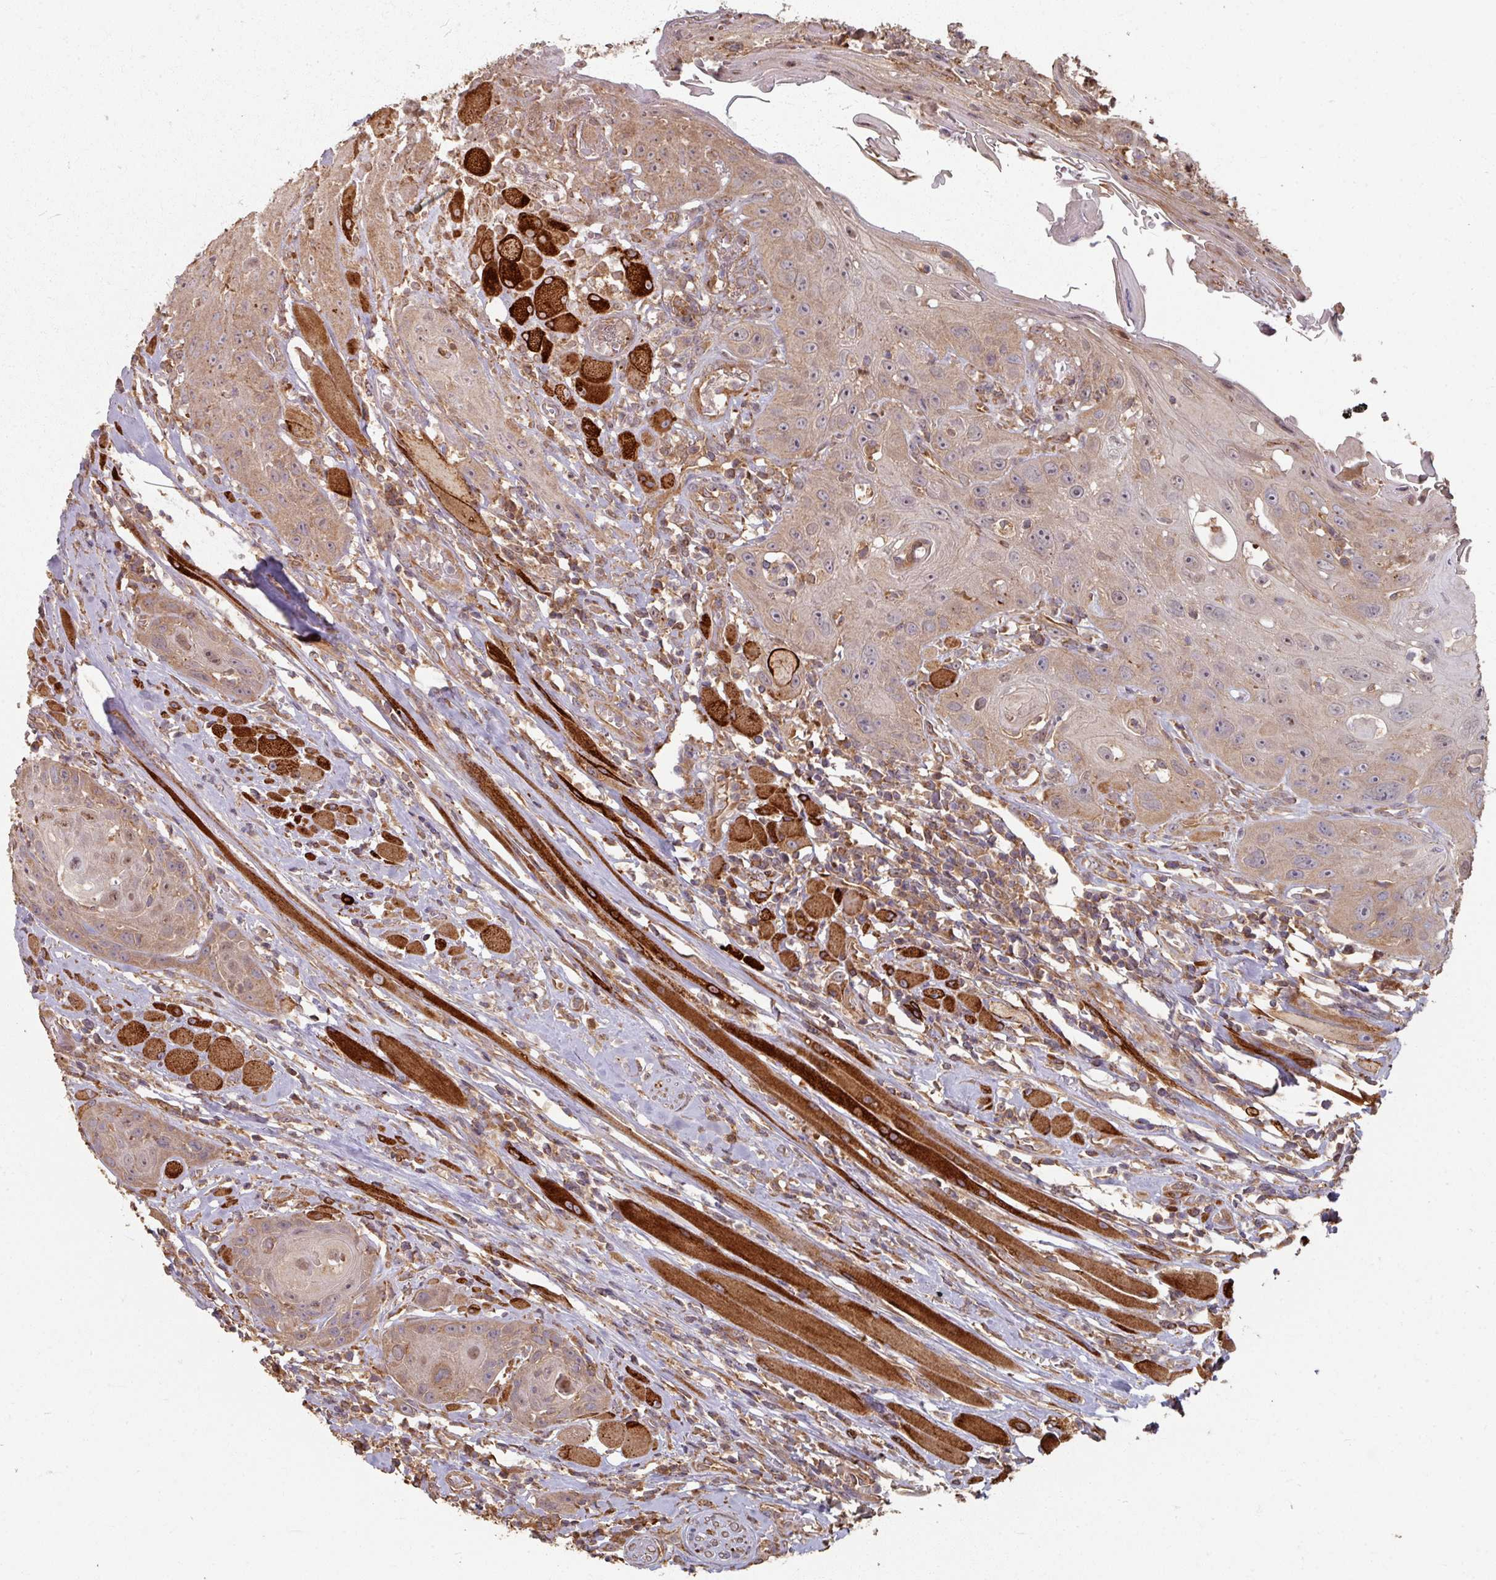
{"staining": {"intensity": "weak", "quantity": ">75%", "location": "cytoplasmic/membranous"}, "tissue": "head and neck cancer", "cell_type": "Tumor cells", "image_type": "cancer", "snomed": [{"axis": "morphology", "description": "Squamous cell carcinoma, NOS"}, {"axis": "topography", "description": "Head-Neck"}], "caption": "Protein staining of squamous cell carcinoma (head and neck) tissue reveals weak cytoplasmic/membranous staining in about >75% of tumor cells.", "gene": "CCDC68", "patient": {"sex": "female", "age": 59}}